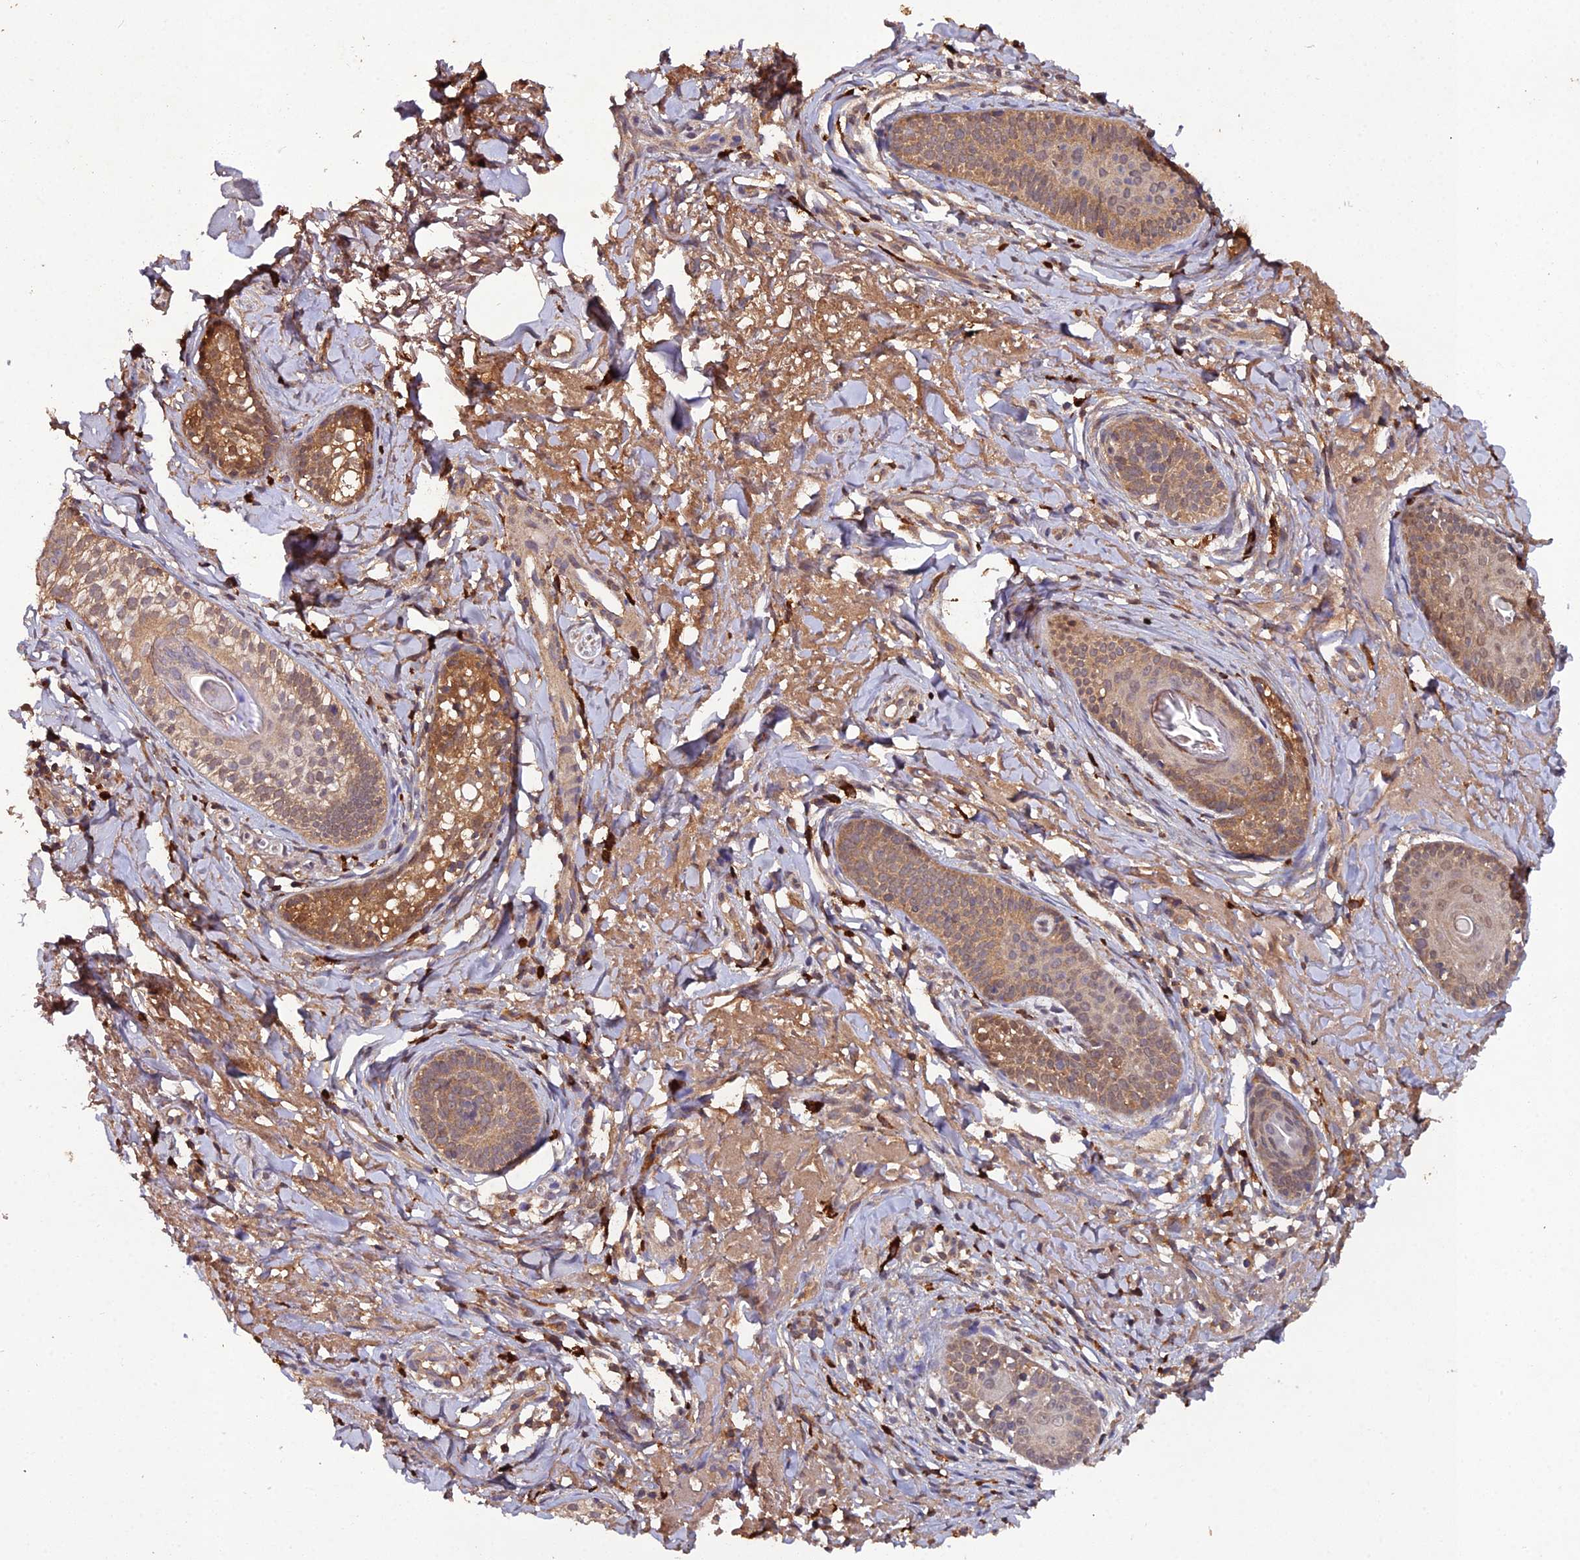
{"staining": {"intensity": "moderate", "quantity": "25%-75%", "location": "cytoplasmic/membranous"}, "tissue": "skin cancer", "cell_type": "Tumor cells", "image_type": "cancer", "snomed": [{"axis": "morphology", "description": "Basal cell carcinoma"}, {"axis": "topography", "description": "Skin"}], "caption": "Skin cancer stained for a protein demonstrates moderate cytoplasmic/membranous positivity in tumor cells. (Brightfield microscopy of DAB IHC at high magnification).", "gene": "TMEM258", "patient": {"sex": "female", "age": 76}}